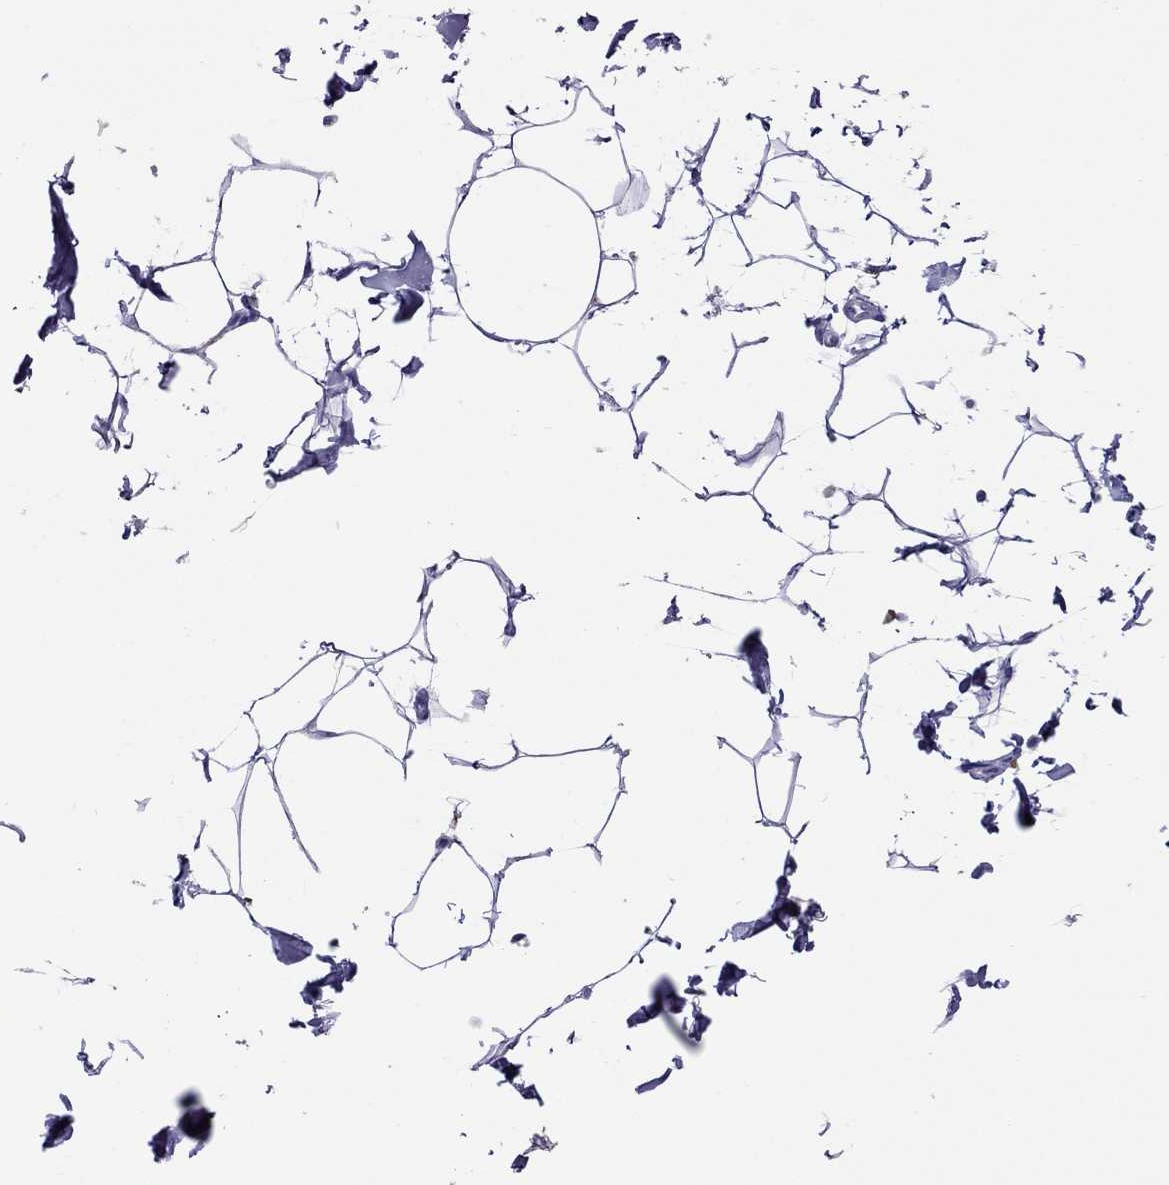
{"staining": {"intensity": "negative", "quantity": "none", "location": "none"}, "tissue": "smooth muscle", "cell_type": "Smooth muscle cells", "image_type": "normal", "snomed": [{"axis": "morphology", "description": "Normal tissue, NOS"}, {"axis": "topography", "description": "Adipose tissue"}, {"axis": "topography", "description": "Smooth muscle"}, {"axis": "topography", "description": "Peripheral nerve tissue"}], "caption": "Immunohistochemistry (IHC) micrograph of normal human smooth muscle stained for a protein (brown), which demonstrates no staining in smooth muscle cells. The staining is performed using DAB brown chromogen with nuclei counter-stained in using hematoxylin.", "gene": "CLPSL2", "patient": {"sex": "male", "age": 83}}